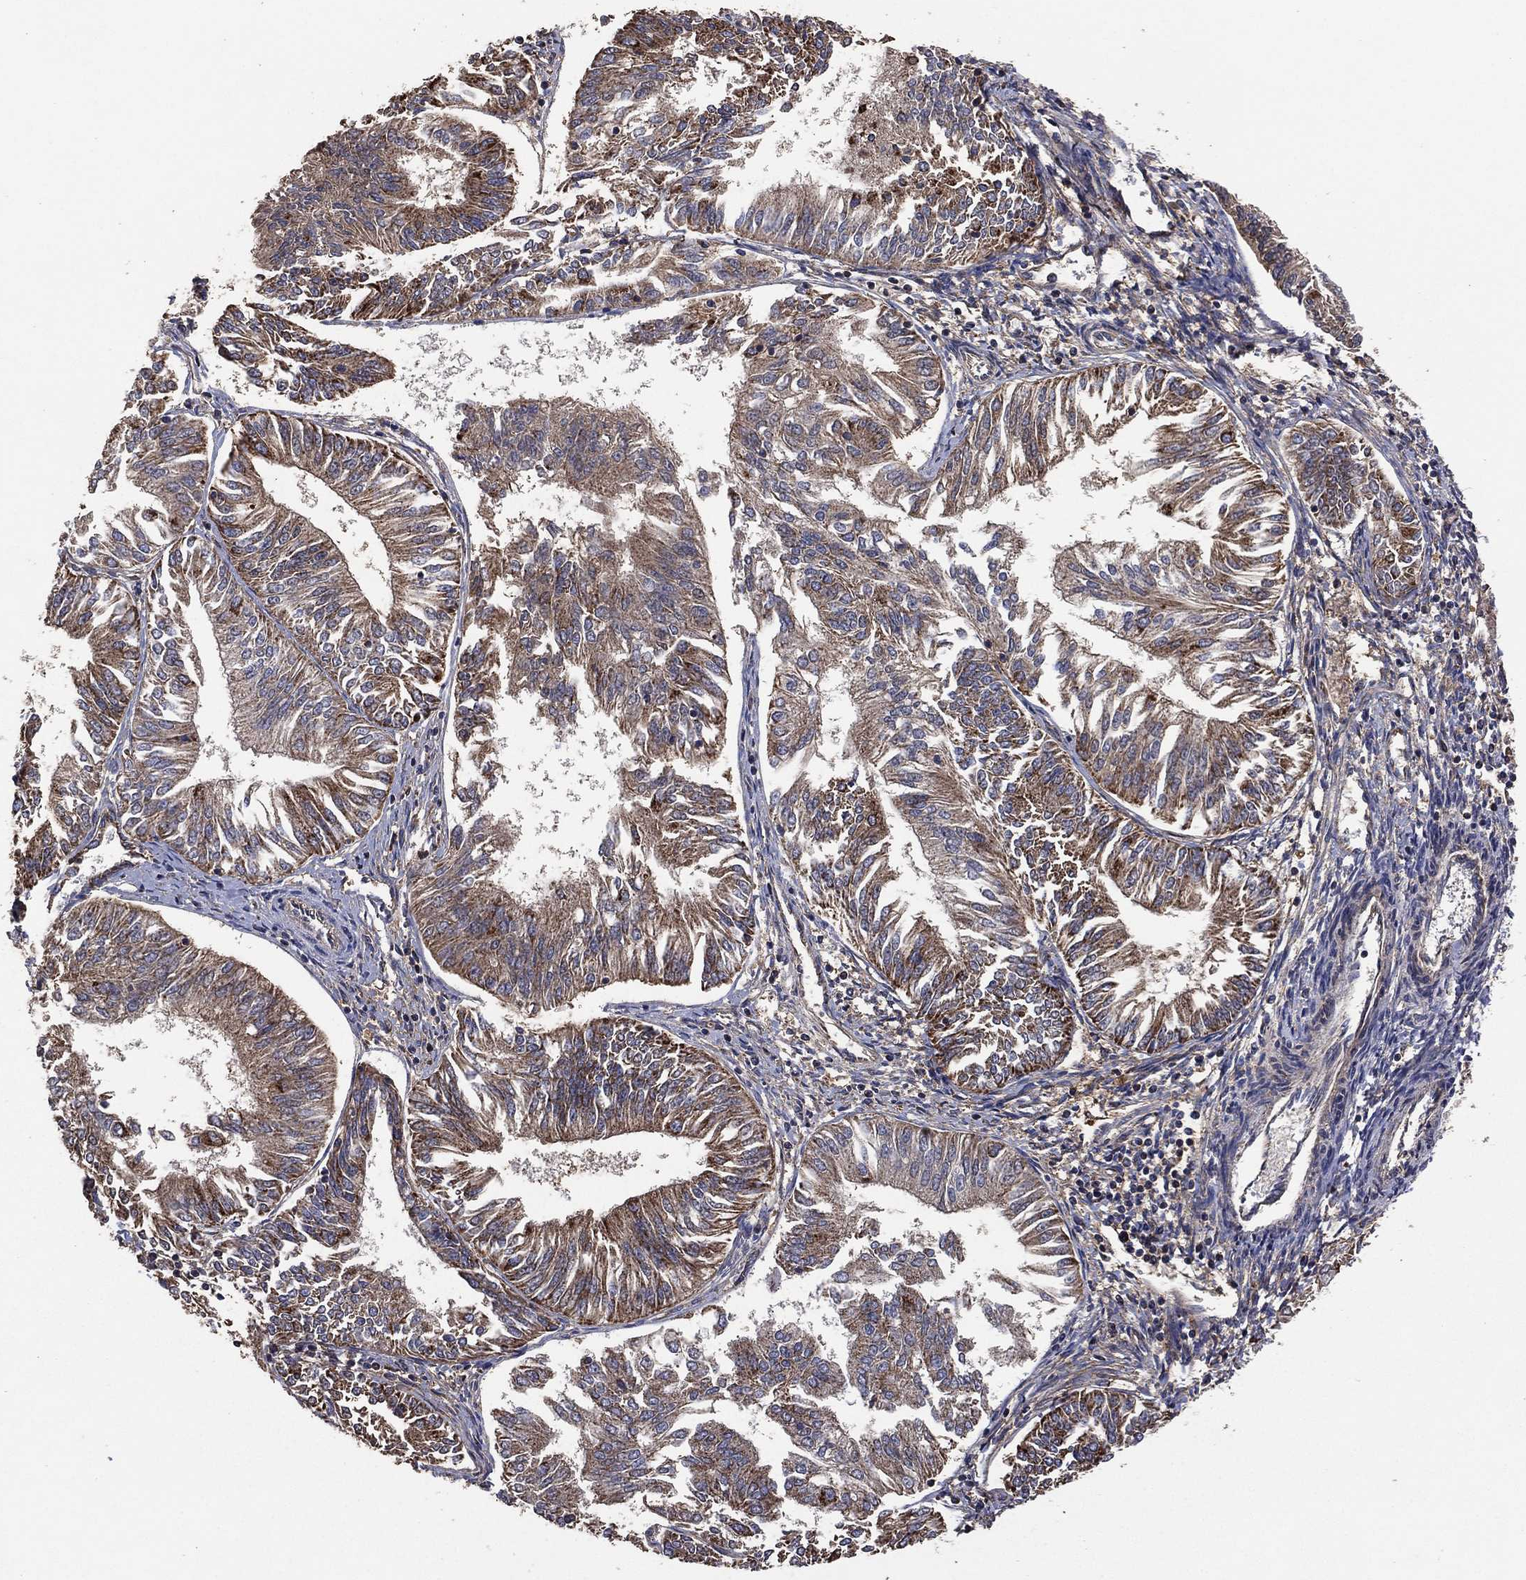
{"staining": {"intensity": "moderate", "quantity": "25%-75%", "location": "cytoplasmic/membranous"}, "tissue": "endometrial cancer", "cell_type": "Tumor cells", "image_type": "cancer", "snomed": [{"axis": "morphology", "description": "Adenocarcinoma, NOS"}, {"axis": "topography", "description": "Endometrium"}], "caption": "The image shows a brown stain indicating the presence of a protein in the cytoplasmic/membranous of tumor cells in endometrial cancer (adenocarcinoma). (IHC, brightfield microscopy, high magnification).", "gene": "LIMD1", "patient": {"sex": "female", "age": 58}}